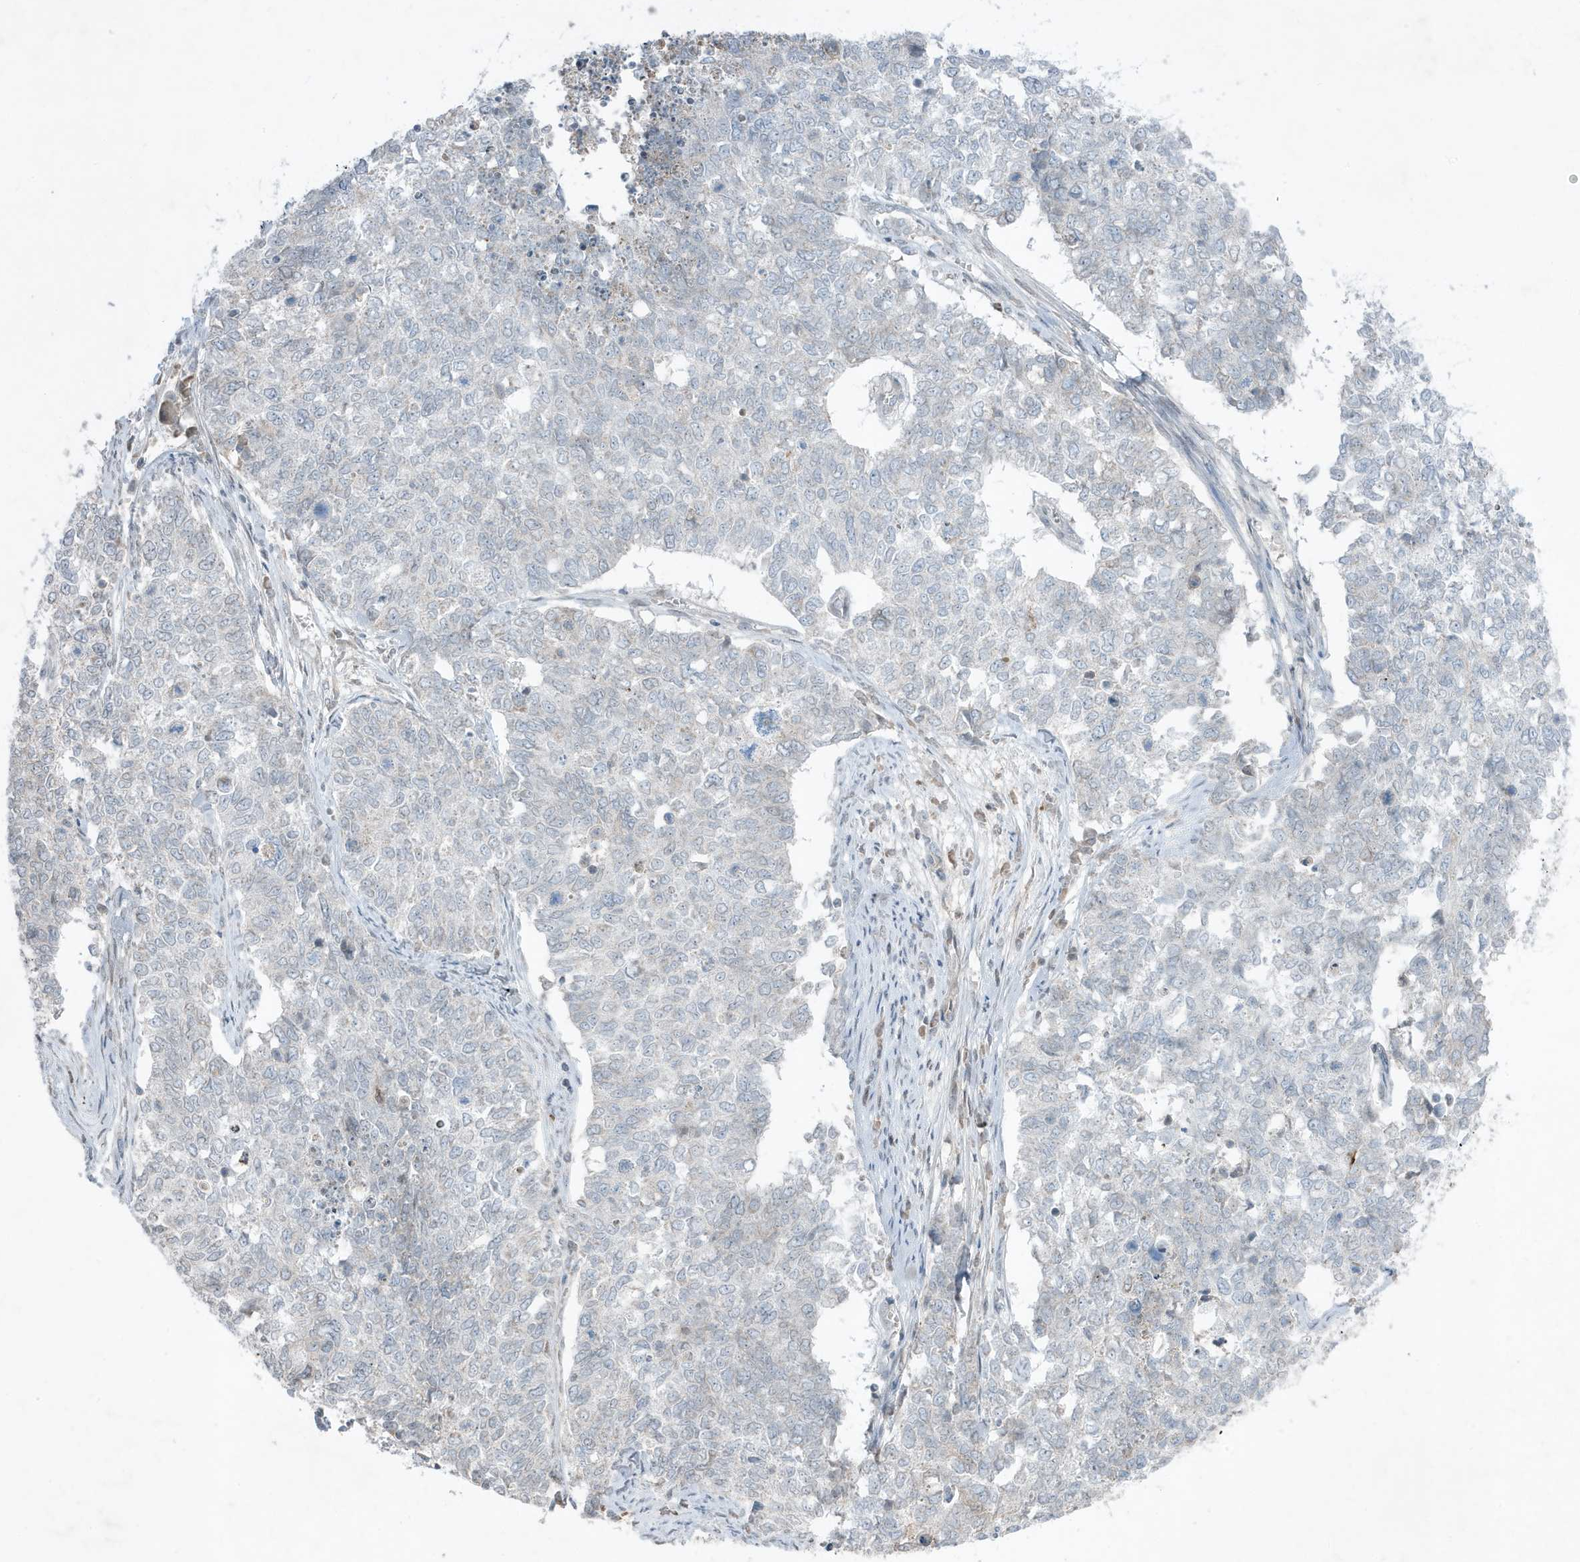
{"staining": {"intensity": "negative", "quantity": "none", "location": "none"}, "tissue": "cervical cancer", "cell_type": "Tumor cells", "image_type": "cancer", "snomed": [{"axis": "morphology", "description": "Squamous cell carcinoma, NOS"}, {"axis": "topography", "description": "Cervix"}], "caption": "Tumor cells are negative for brown protein staining in squamous cell carcinoma (cervical).", "gene": "FNDC1", "patient": {"sex": "female", "age": 63}}